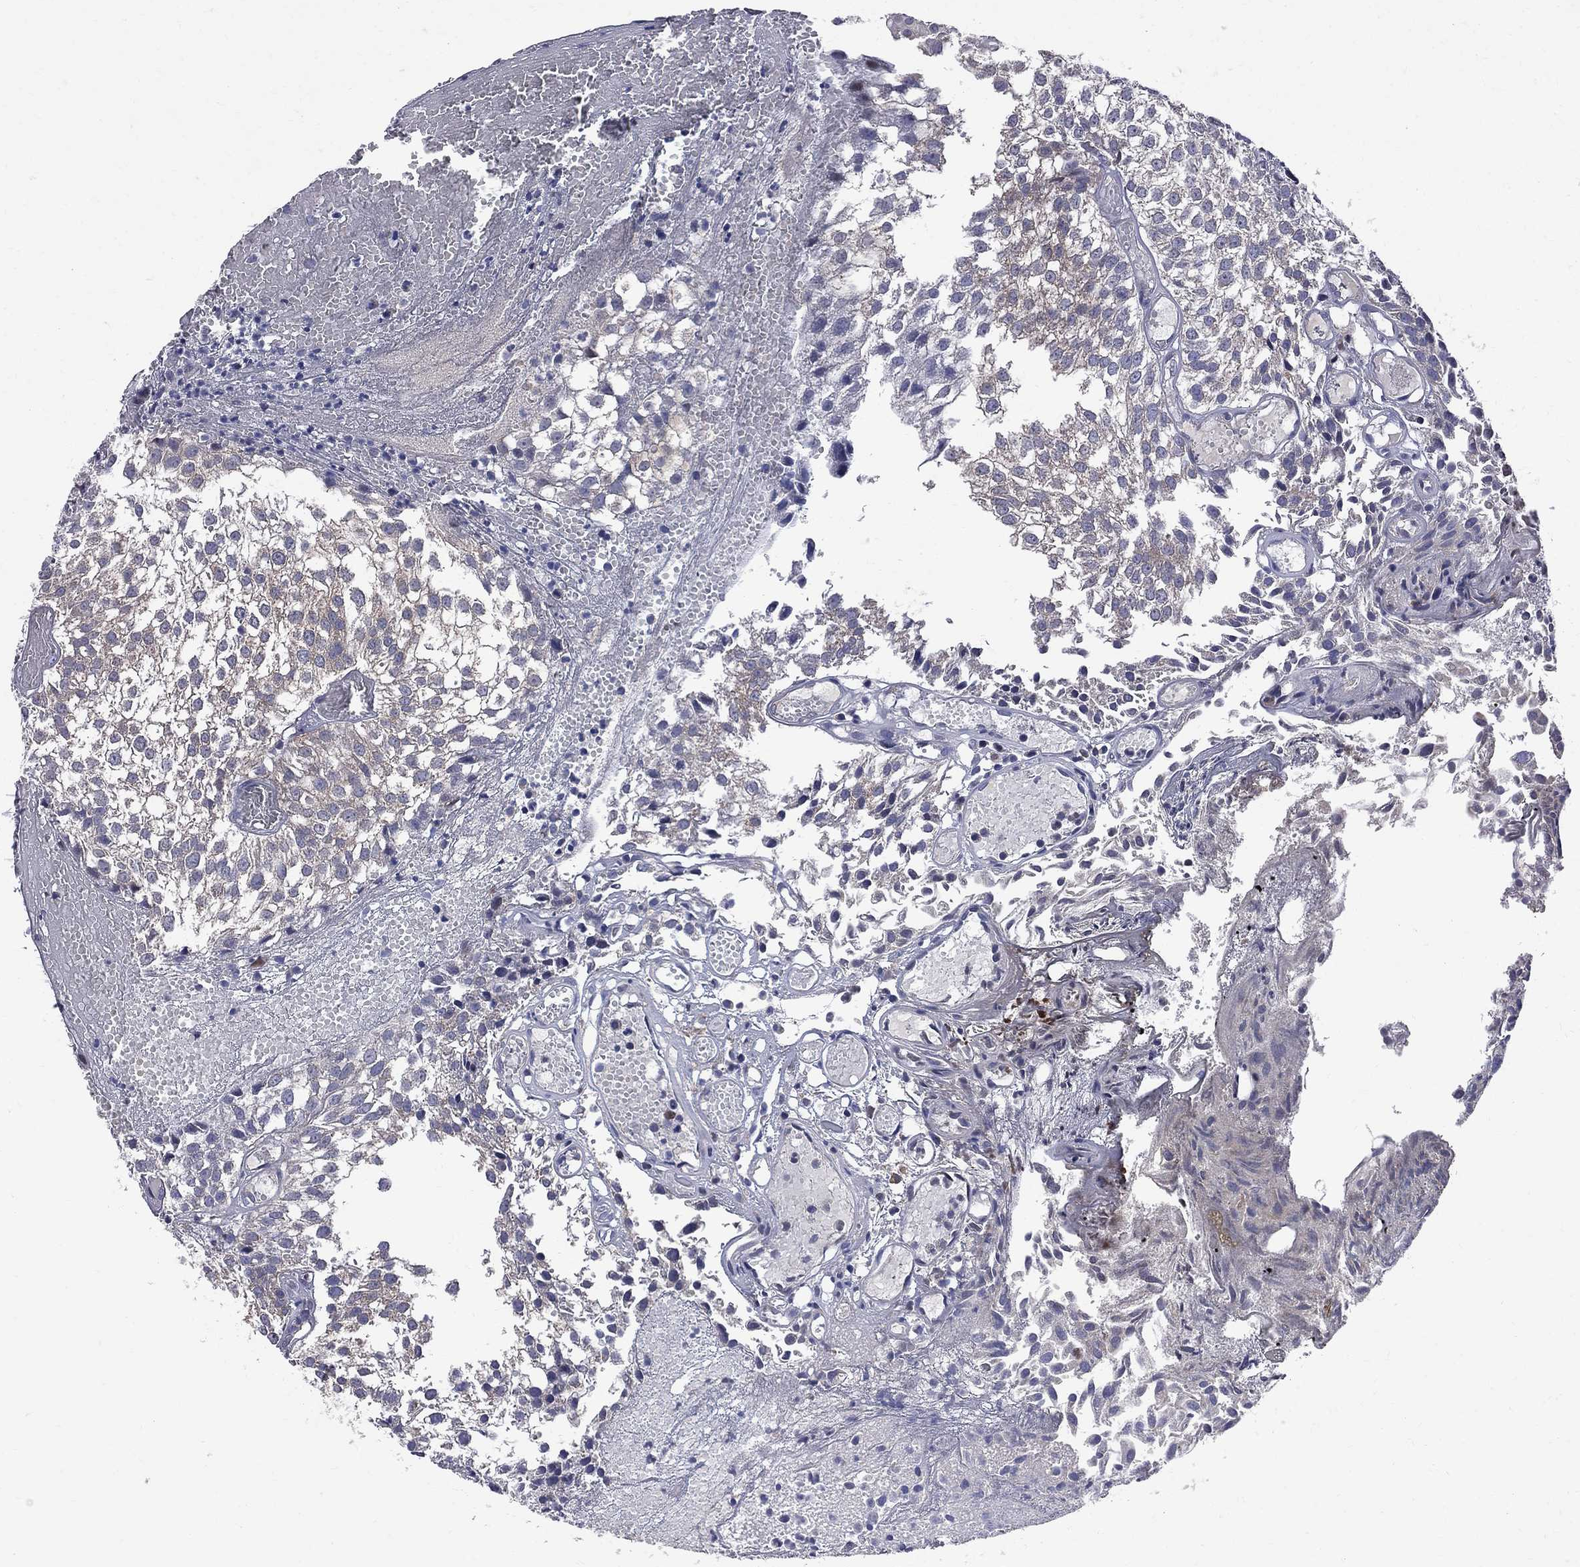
{"staining": {"intensity": "negative", "quantity": "none", "location": "none"}, "tissue": "urothelial cancer", "cell_type": "Tumor cells", "image_type": "cancer", "snomed": [{"axis": "morphology", "description": "Urothelial carcinoma, Low grade"}, {"axis": "topography", "description": "Urinary bladder"}], "caption": "Immunohistochemistry micrograph of neoplastic tissue: human urothelial cancer stained with DAB shows no significant protein expression in tumor cells.", "gene": "CNOT11", "patient": {"sex": "male", "age": 79}}